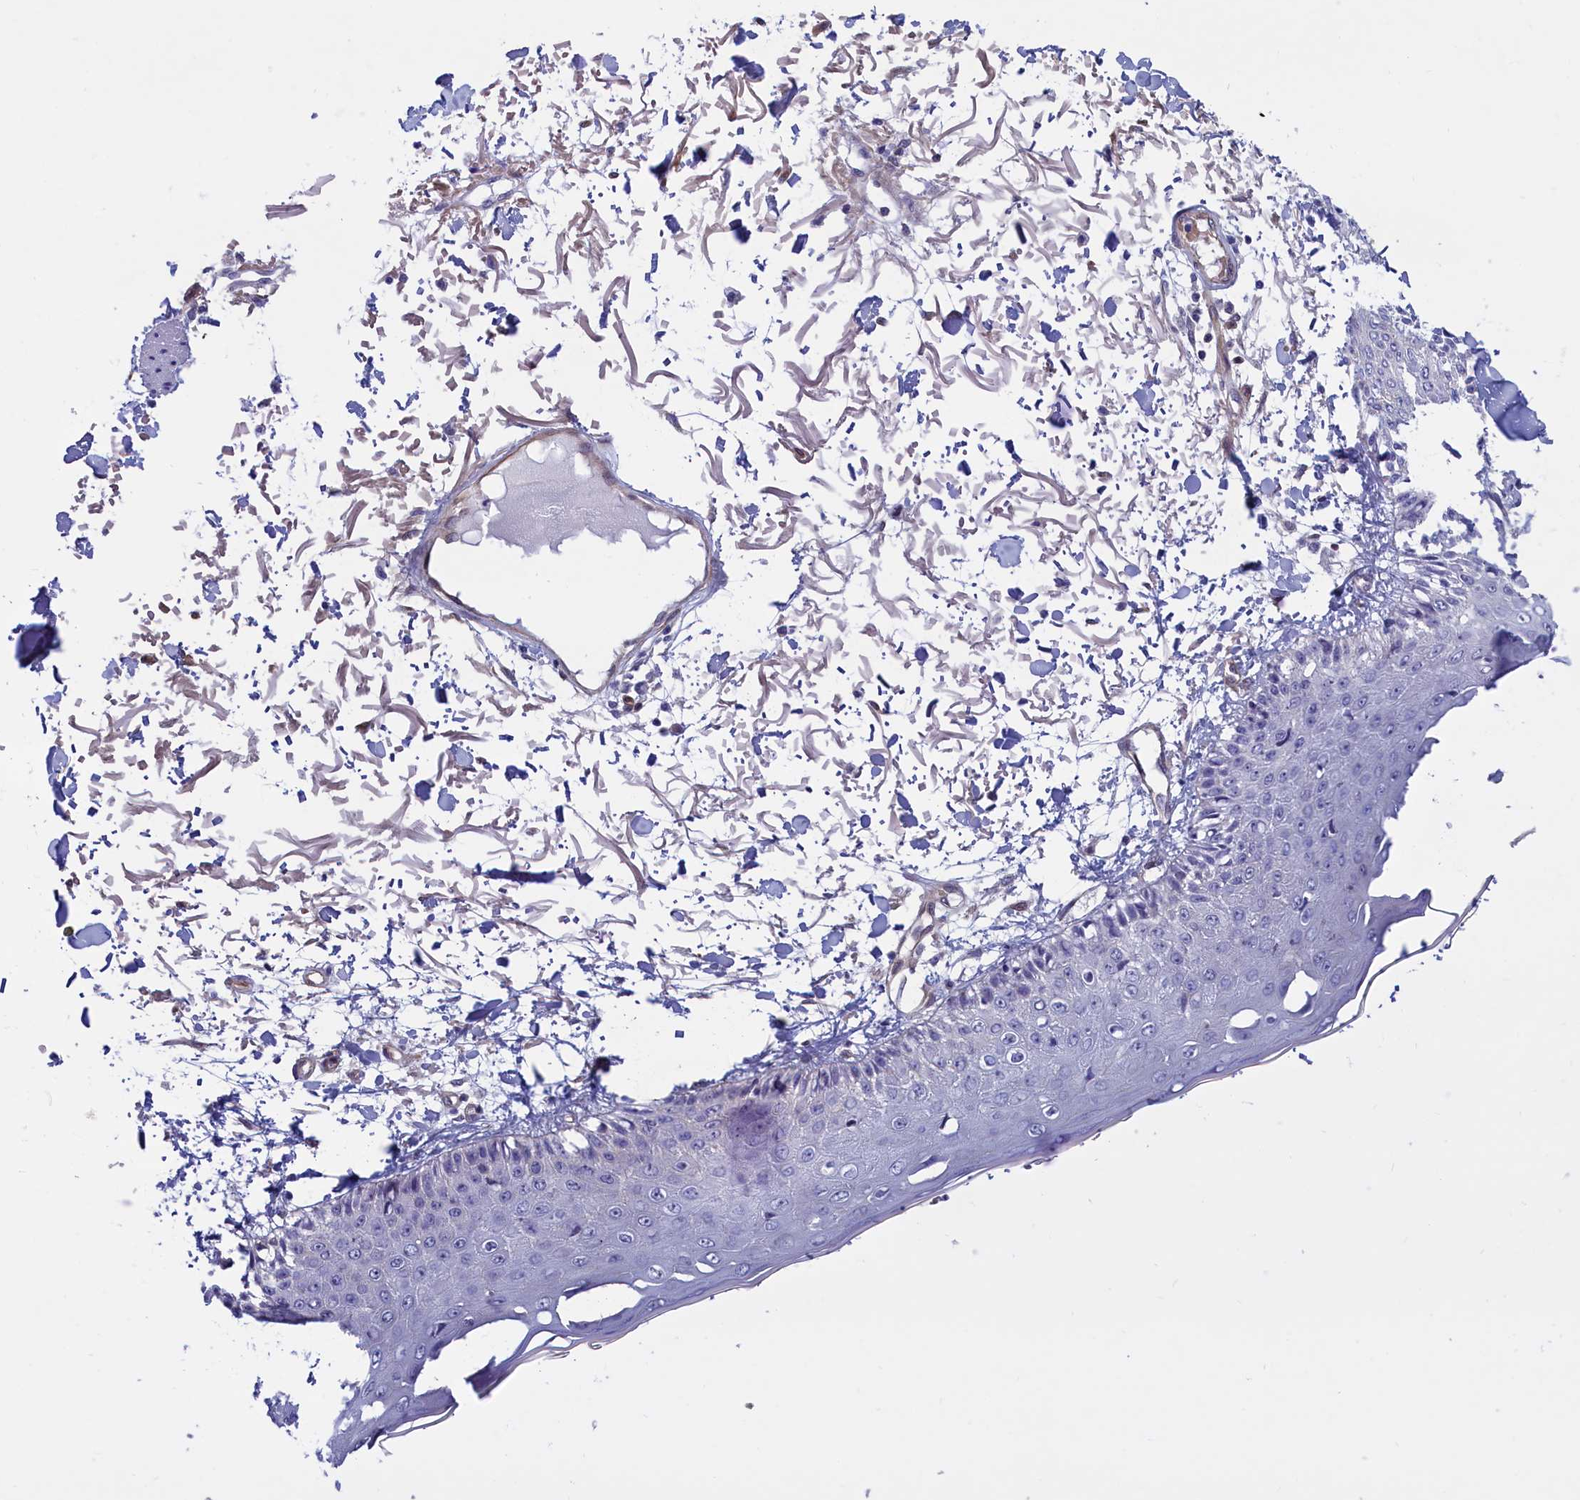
{"staining": {"intensity": "negative", "quantity": "none", "location": "none"}, "tissue": "skin", "cell_type": "Fibroblasts", "image_type": "normal", "snomed": [{"axis": "morphology", "description": "Normal tissue, NOS"}, {"axis": "morphology", "description": "Squamous cell carcinoma, NOS"}, {"axis": "topography", "description": "Skin"}, {"axis": "topography", "description": "Peripheral nerve tissue"}], "caption": "Human skin stained for a protein using immunohistochemistry (IHC) shows no staining in fibroblasts.", "gene": "ABCC12", "patient": {"sex": "male", "age": 83}}